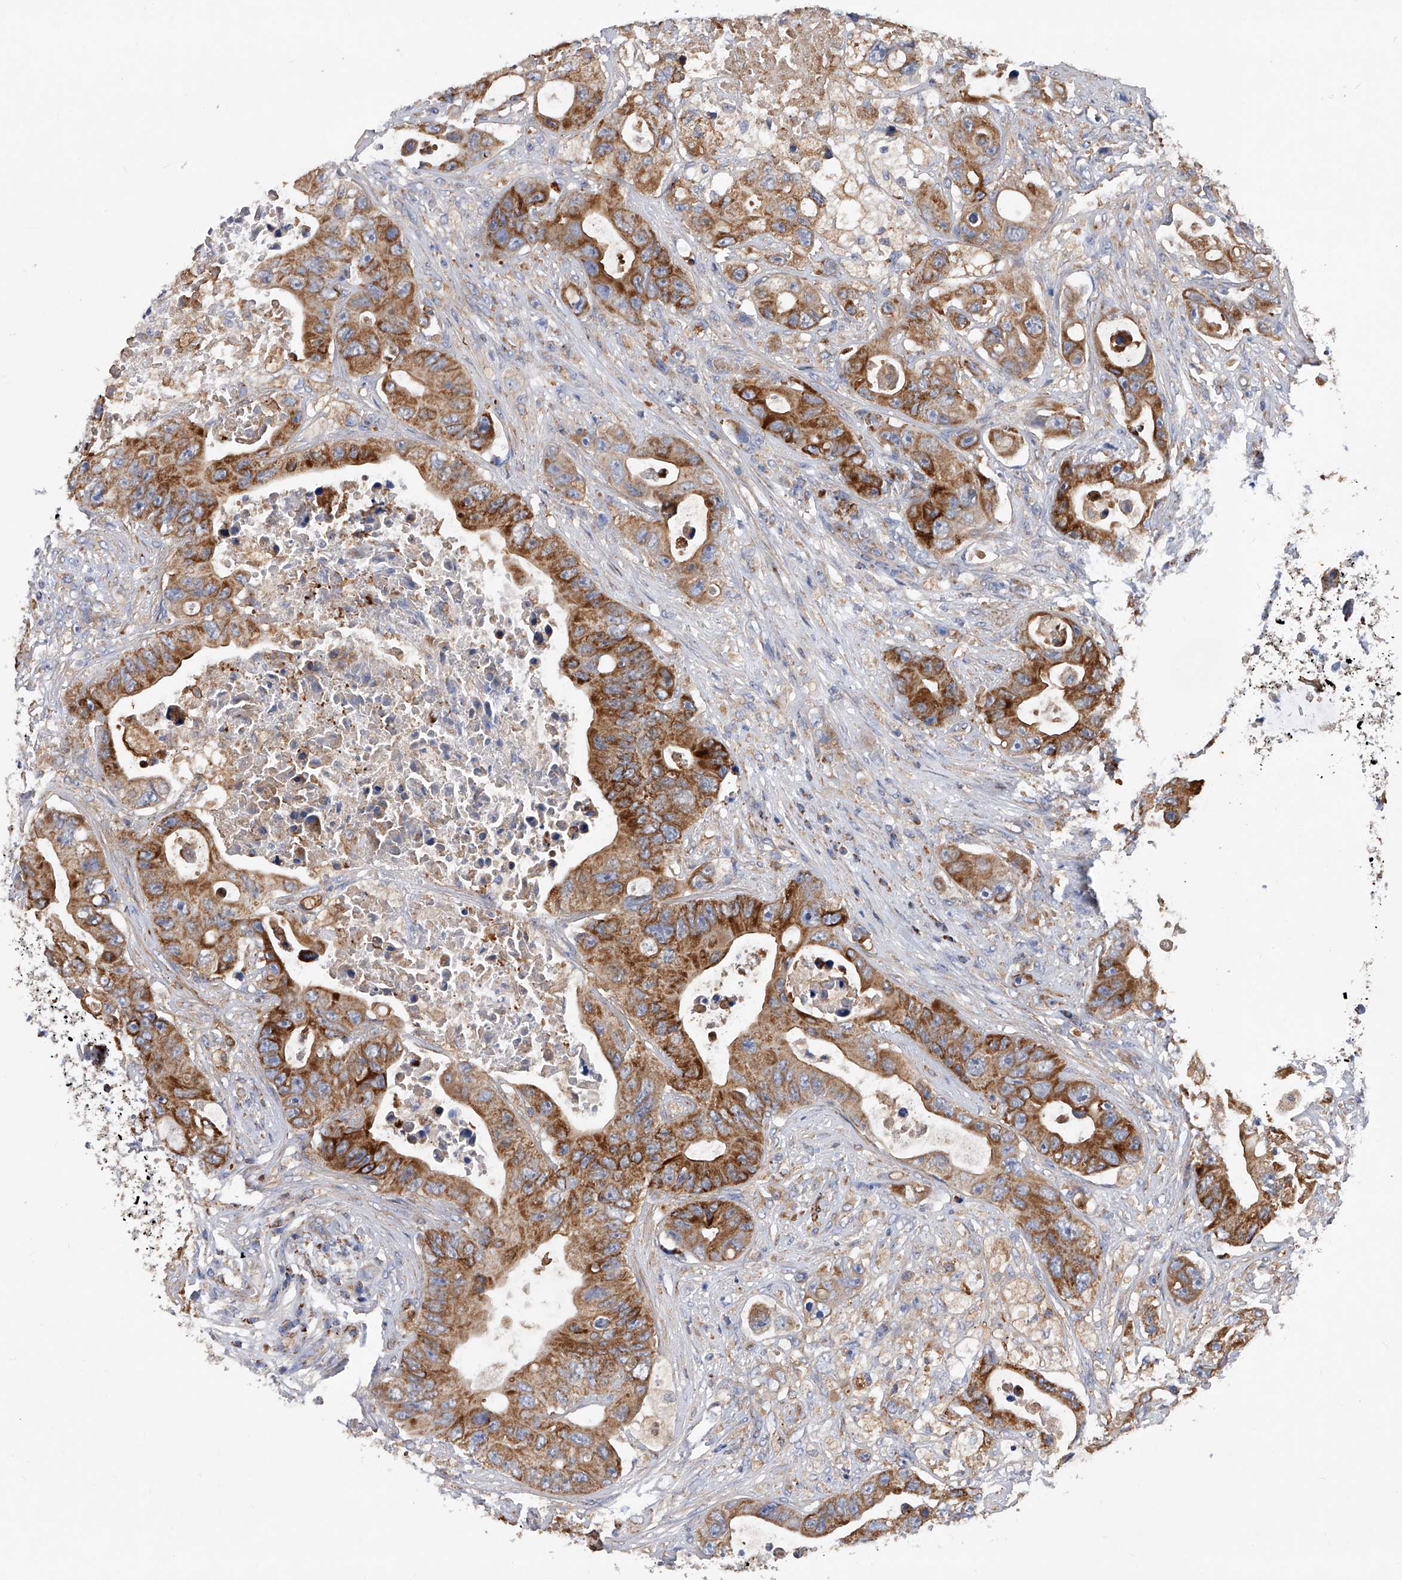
{"staining": {"intensity": "moderate", "quantity": ">75%", "location": "cytoplasmic/membranous"}, "tissue": "colorectal cancer", "cell_type": "Tumor cells", "image_type": "cancer", "snomed": [{"axis": "morphology", "description": "Adenocarcinoma, NOS"}, {"axis": "topography", "description": "Colon"}], "caption": "Human colorectal adenocarcinoma stained with a protein marker shows moderate staining in tumor cells.", "gene": "PDSS2", "patient": {"sex": "female", "age": 46}}